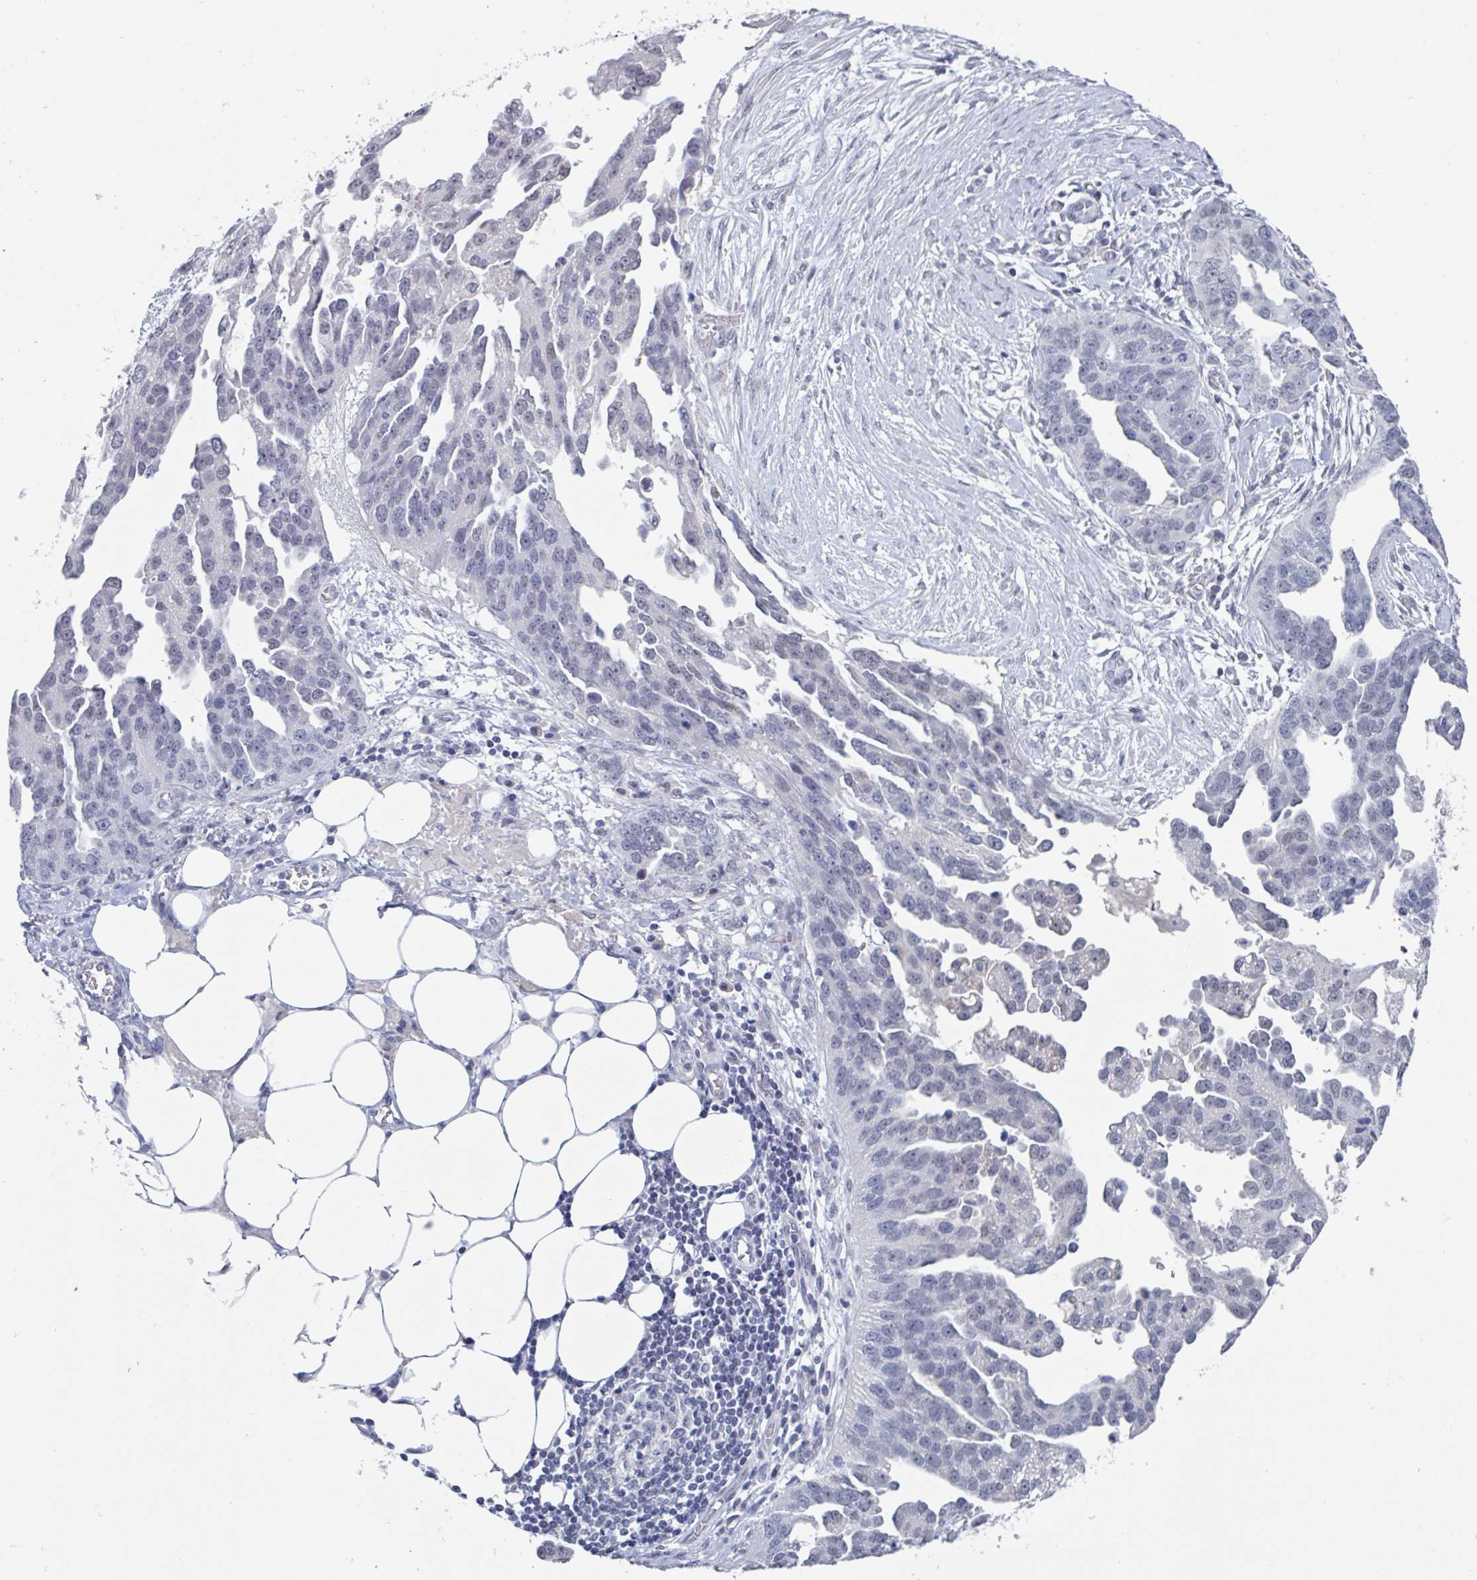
{"staining": {"intensity": "negative", "quantity": "none", "location": "none"}, "tissue": "ovarian cancer", "cell_type": "Tumor cells", "image_type": "cancer", "snomed": [{"axis": "morphology", "description": "Cystadenocarcinoma, serous, NOS"}, {"axis": "topography", "description": "Ovary"}], "caption": "Tumor cells show no significant protein staining in ovarian serous cystadenocarcinoma. (Brightfield microscopy of DAB immunohistochemistry (IHC) at high magnification).", "gene": "KDM4D", "patient": {"sex": "female", "age": 75}}